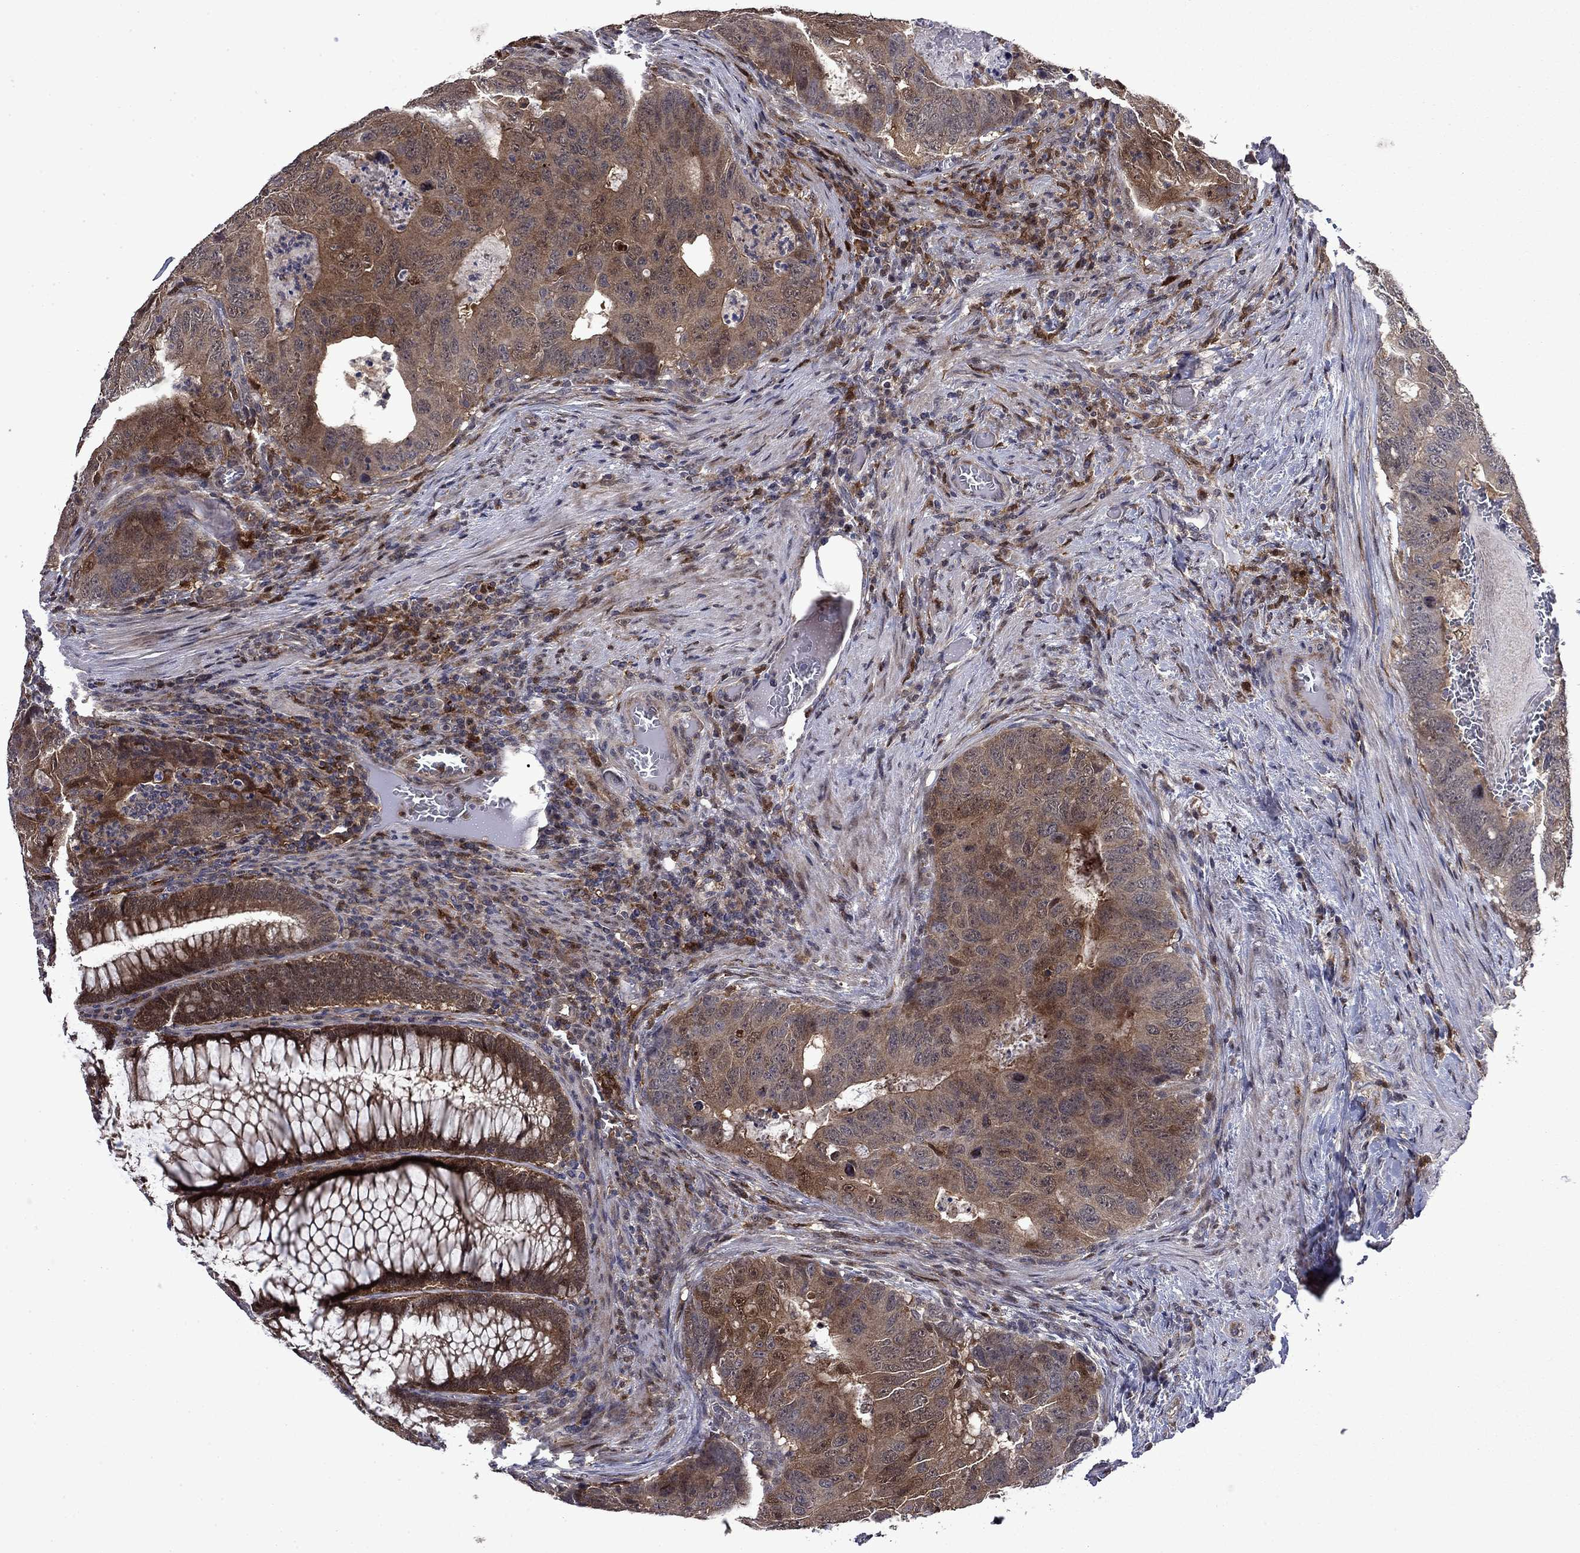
{"staining": {"intensity": "moderate", "quantity": "25%-75%", "location": "cytoplasmic/membranous"}, "tissue": "colorectal cancer", "cell_type": "Tumor cells", "image_type": "cancer", "snomed": [{"axis": "morphology", "description": "Adenocarcinoma, NOS"}, {"axis": "topography", "description": "Colon"}], "caption": "Colorectal adenocarcinoma stained with DAB (3,3'-diaminobenzidine) immunohistochemistry (IHC) displays medium levels of moderate cytoplasmic/membranous expression in about 25%-75% of tumor cells.", "gene": "TPMT", "patient": {"sex": "male", "age": 79}}